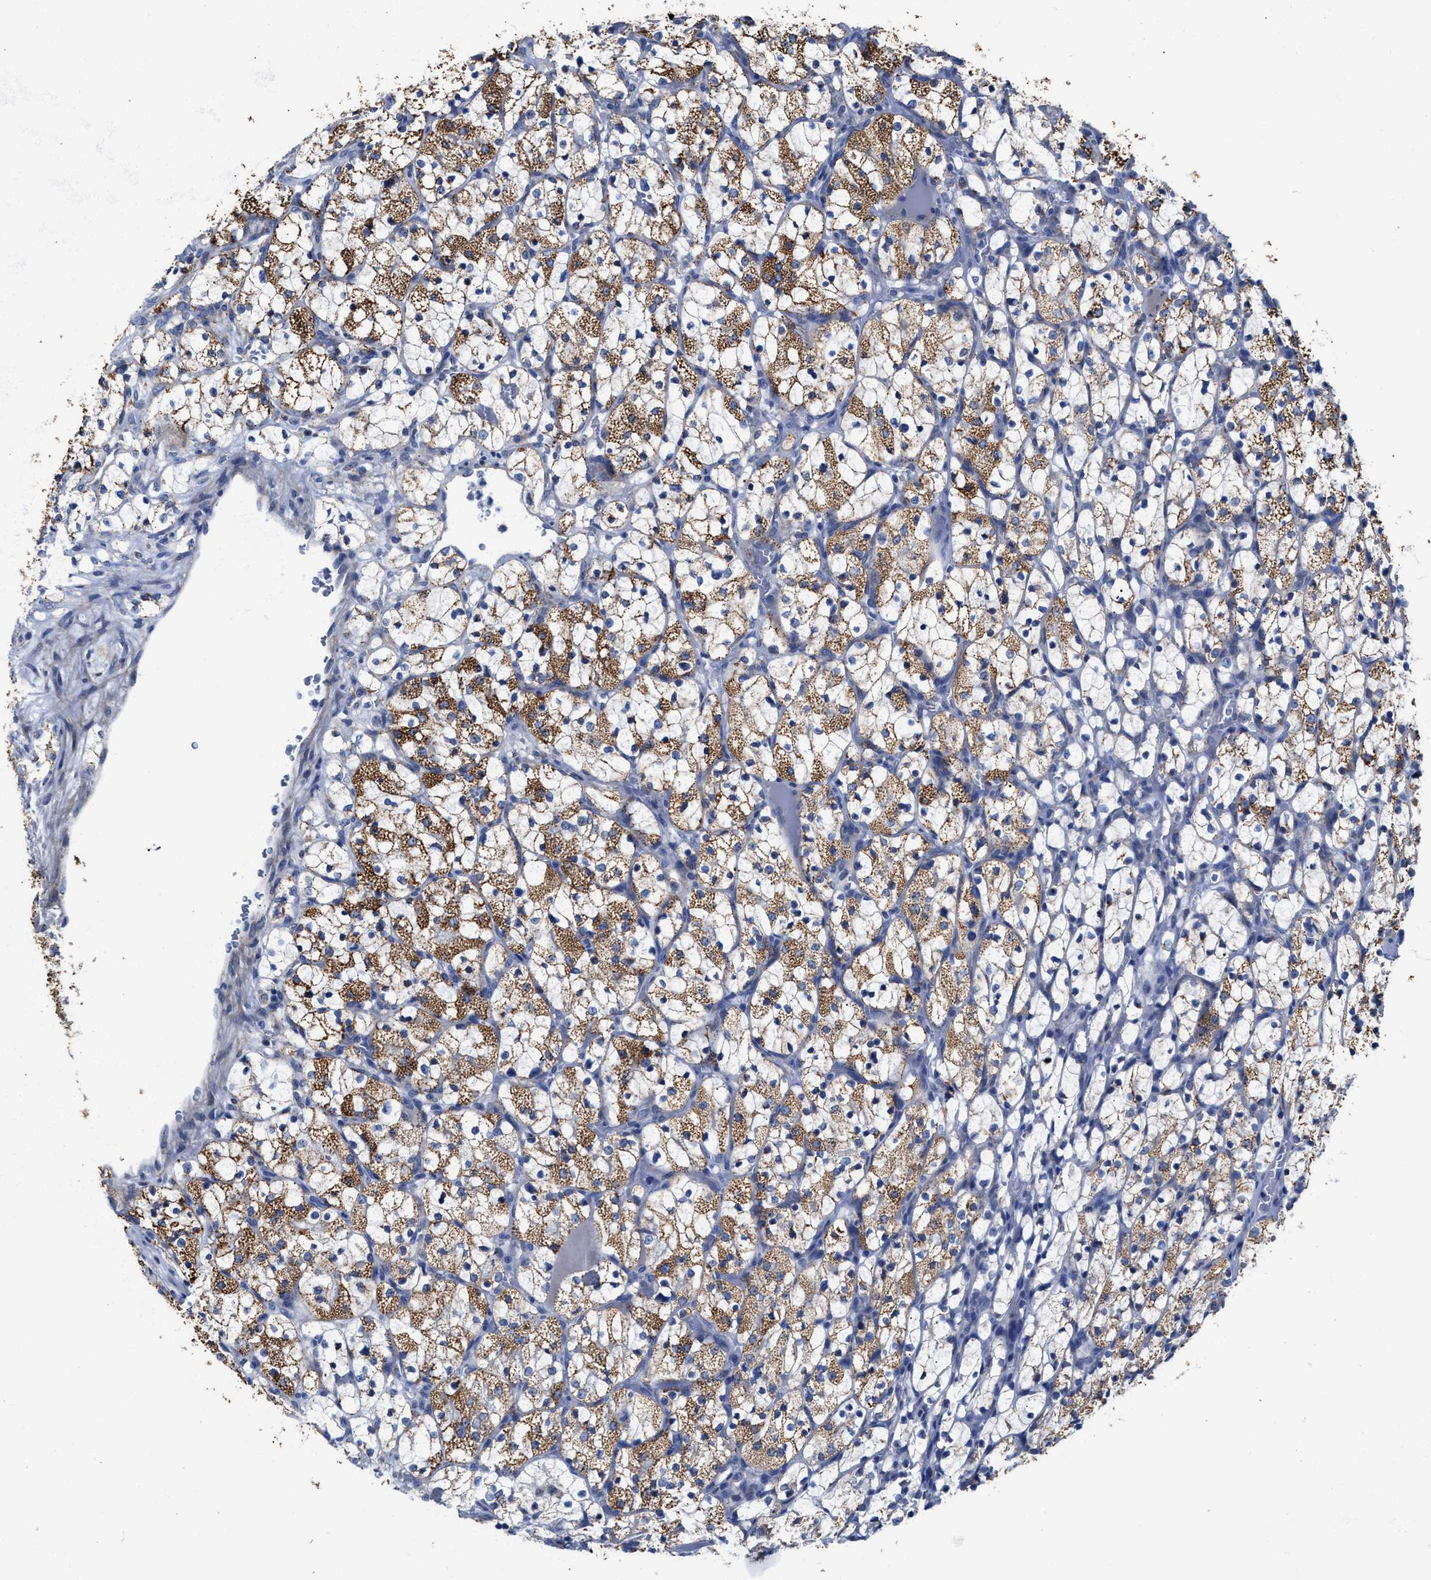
{"staining": {"intensity": "moderate", "quantity": "25%-75%", "location": "cytoplasmic/membranous"}, "tissue": "renal cancer", "cell_type": "Tumor cells", "image_type": "cancer", "snomed": [{"axis": "morphology", "description": "Adenocarcinoma, NOS"}, {"axis": "topography", "description": "Kidney"}], "caption": "Immunohistochemical staining of human adenocarcinoma (renal) reveals medium levels of moderate cytoplasmic/membranous protein expression in approximately 25%-75% of tumor cells.", "gene": "JAG1", "patient": {"sex": "female", "age": 69}}